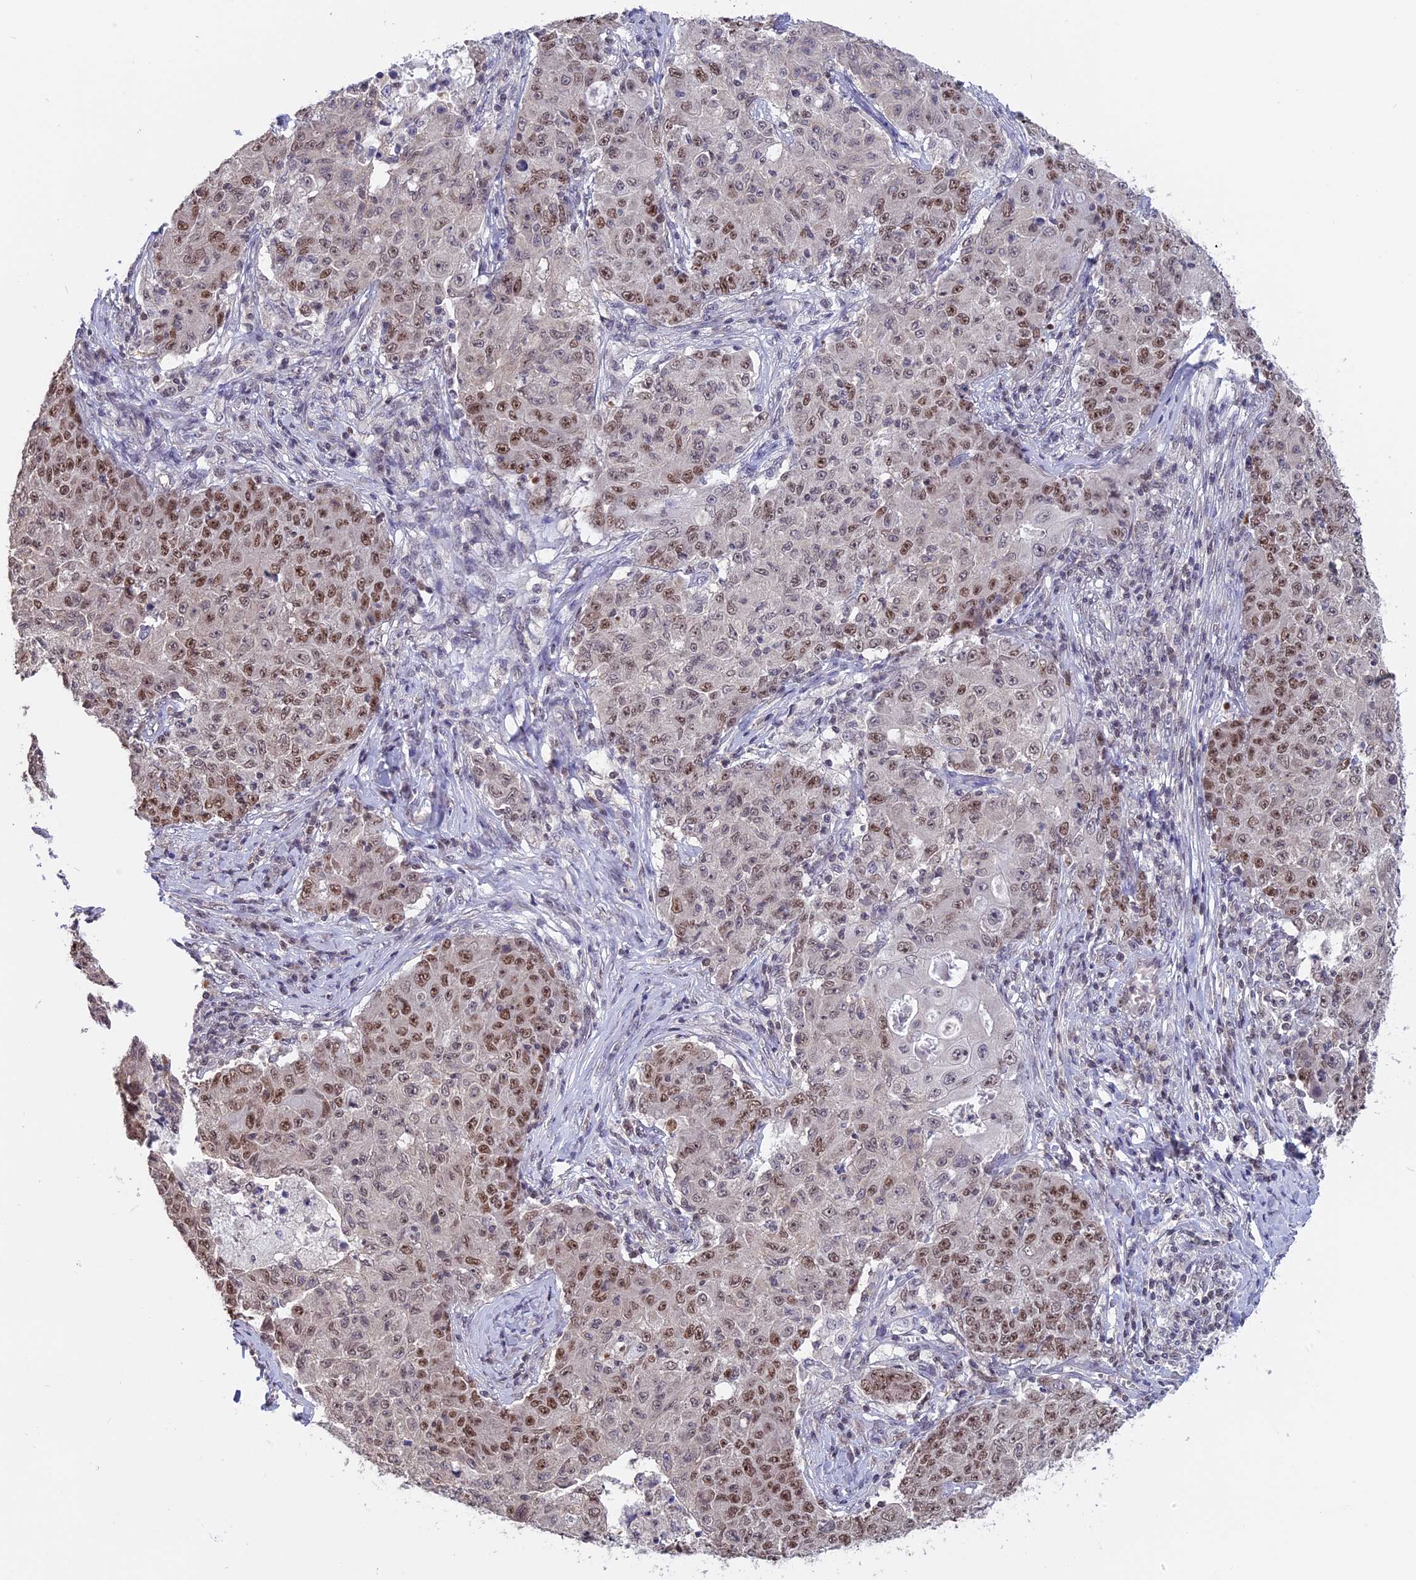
{"staining": {"intensity": "moderate", "quantity": ">75%", "location": "nuclear"}, "tissue": "ovarian cancer", "cell_type": "Tumor cells", "image_type": "cancer", "snomed": [{"axis": "morphology", "description": "Carcinoma, endometroid"}, {"axis": "topography", "description": "Ovary"}], "caption": "Immunohistochemical staining of endometroid carcinoma (ovarian) reveals medium levels of moderate nuclear expression in about >75% of tumor cells.", "gene": "RFC5", "patient": {"sex": "female", "age": 42}}